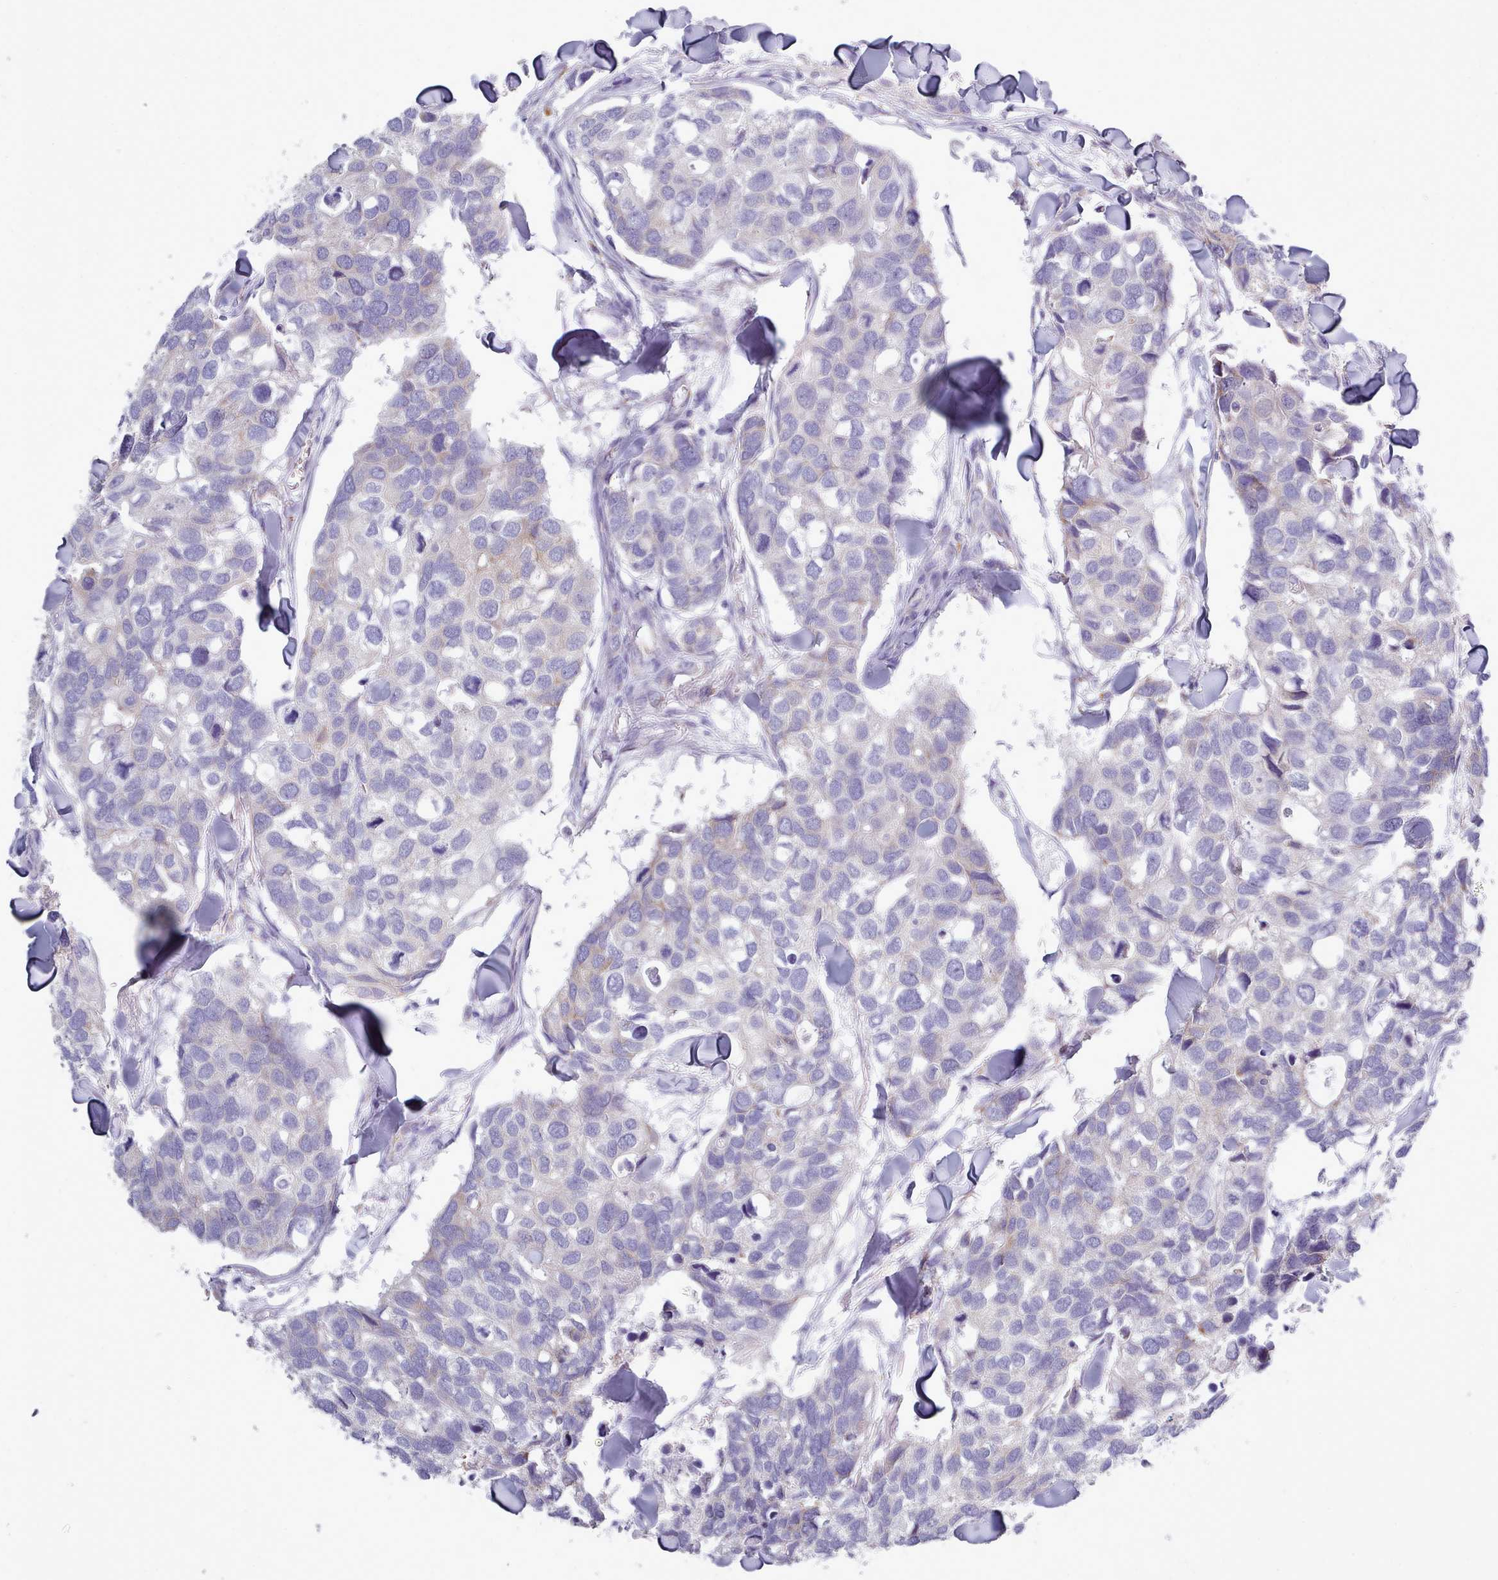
{"staining": {"intensity": "negative", "quantity": "none", "location": "none"}, "tissue": "breast cancer", "cell_type": "Tumor cells", "image_type": "cancer", "snomed": [{"axis": "morphology", "description": "Duct carcinoma"}, {"axis": "topography", "description": "Breast"}], "caption": "IHC micrograph of neoplastic tissue: breast cancer stained with DAB shows no significant protein positivity in tumor cells.", "gene": "XKR8", "patient": {"sex": "female", "age": 83}}